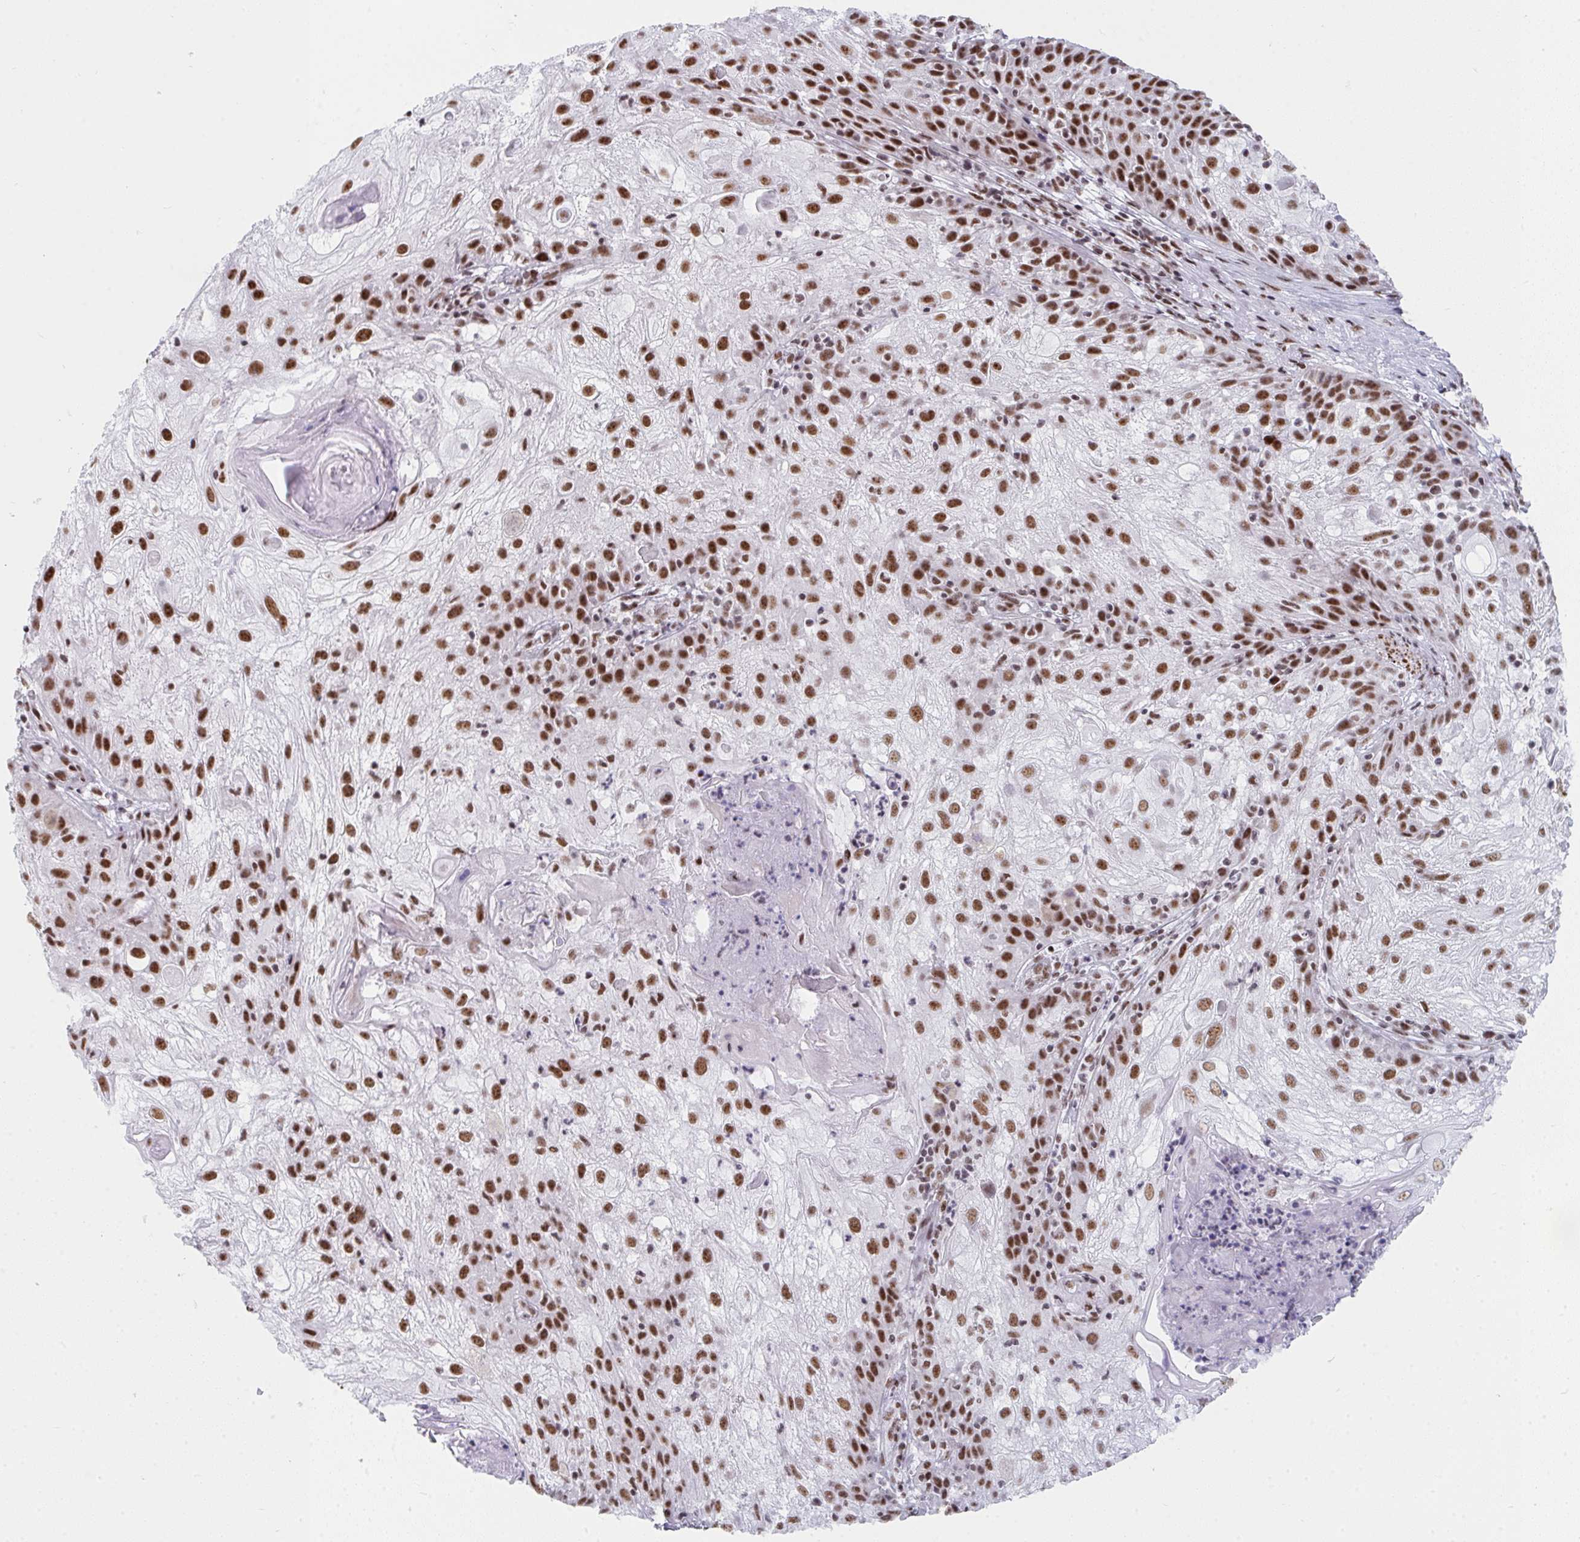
{"staining": {"intensity": "moderate", "quantity": ">75%", "location": "nuclear"}, "tissue": "skin cancer", "cell_type": "Tumor cells", "image_type": "cancer", "snomed": [{"axis": "morphology", "description": "Normal tissue, NOS"}, {"axis": "morphology", "description": "Squamous cell carcinoma, NOS"}, {"axis": "topography", "description": "Skin"}], "caption": "Protein staining reveals moderate nuclear positivity in approximately >75% of tumor cells in squamous cell carcinoma (skin).", "gene": "SNRNP70", "patient": {"sex": "female", "age": 83}}